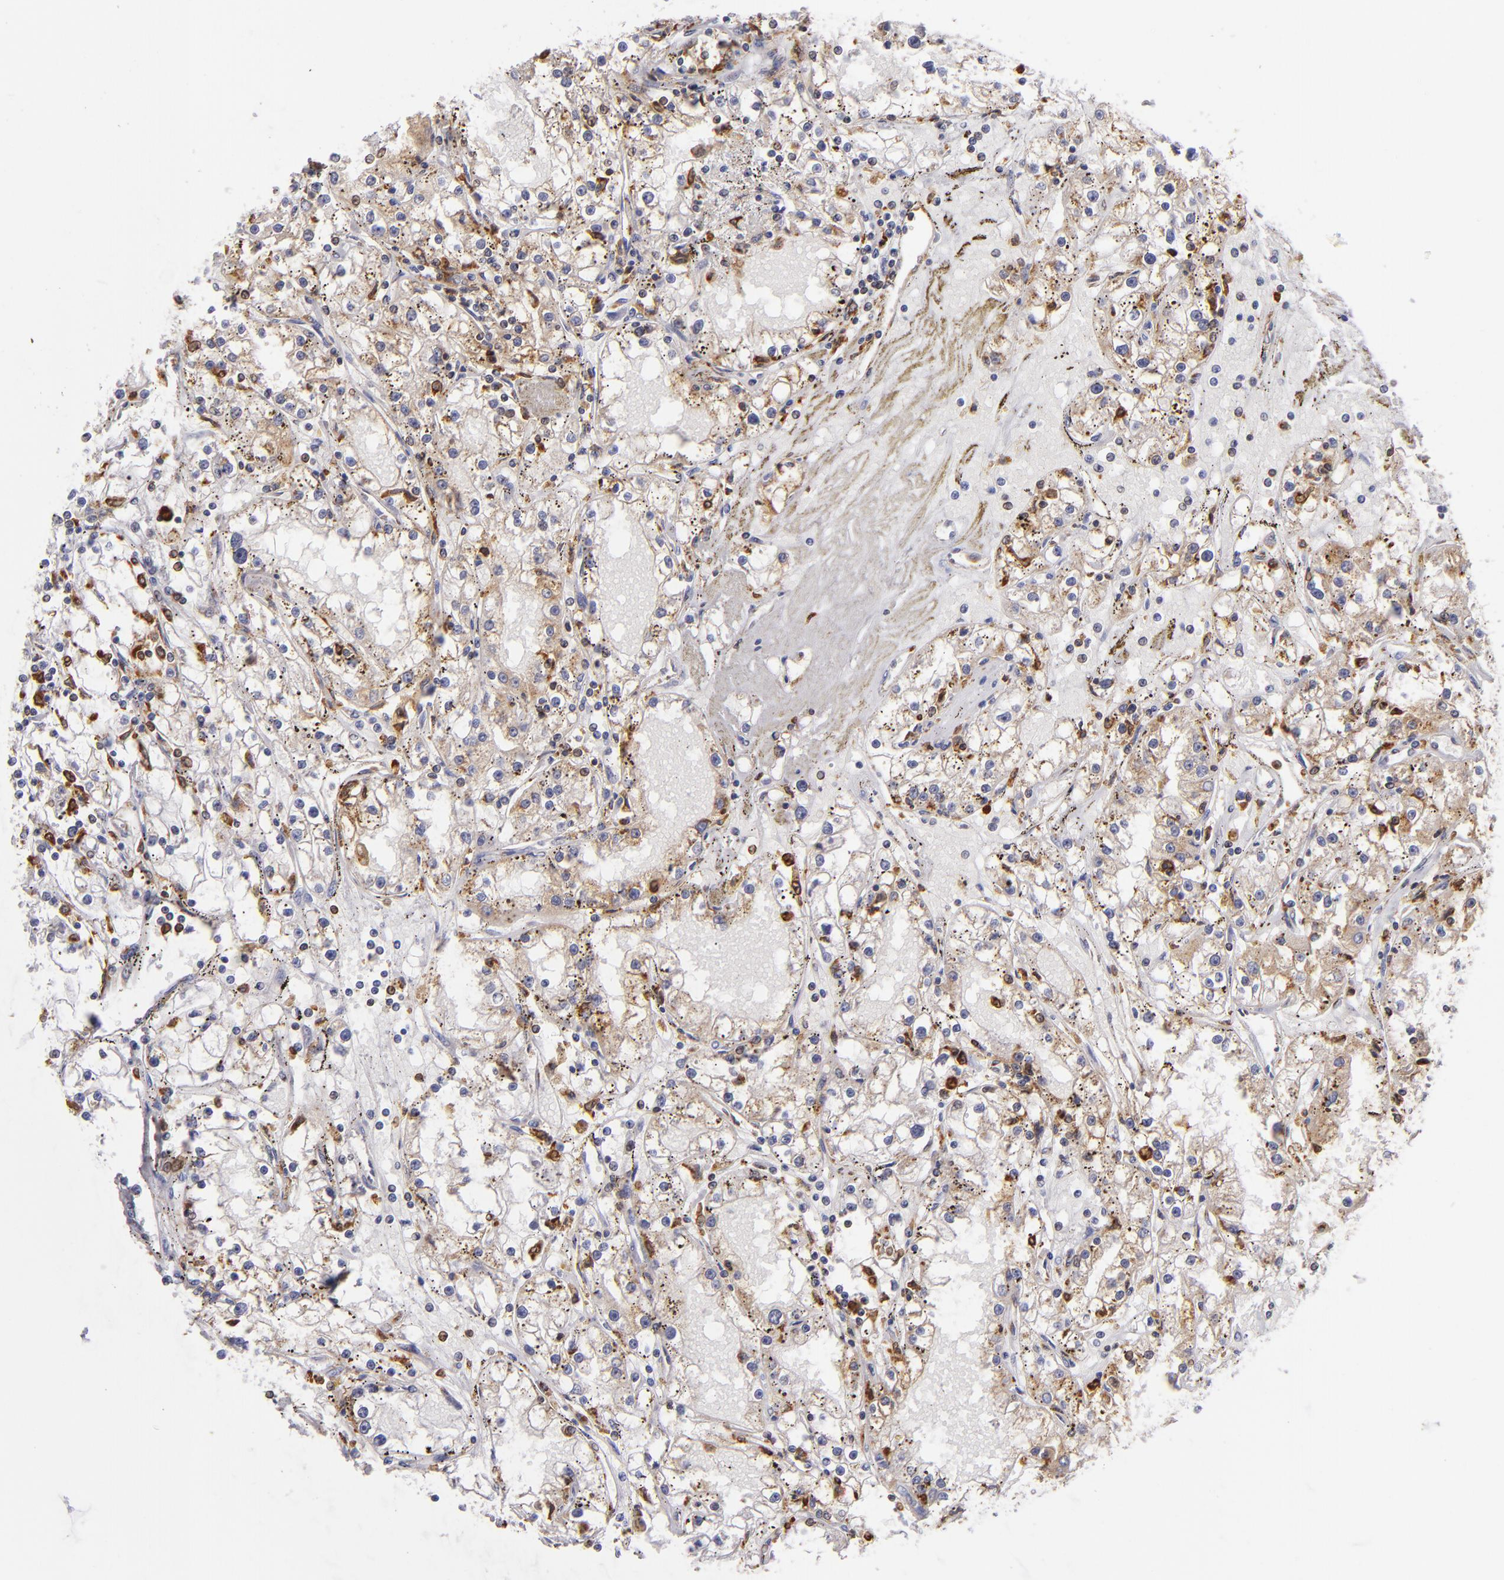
{"staining": {"intensity": "weak", "quantity": "<25%", "location": "cytoplasmic/membranous"}, "tissue": "renal cancer", "cell_type": "Tumor cells", "image_type": "cancer", "snomed": [{"axis": "morphology", "description": "Adenocarcinoma, NOS"}, {"axis": "topography", "description": "Kidney"}], "caption": "There is no significant positivity in tumor cells of adenocarcinoma (renal).", "gene": "CD74", "patient": {"sex": "male", "age": 56}}